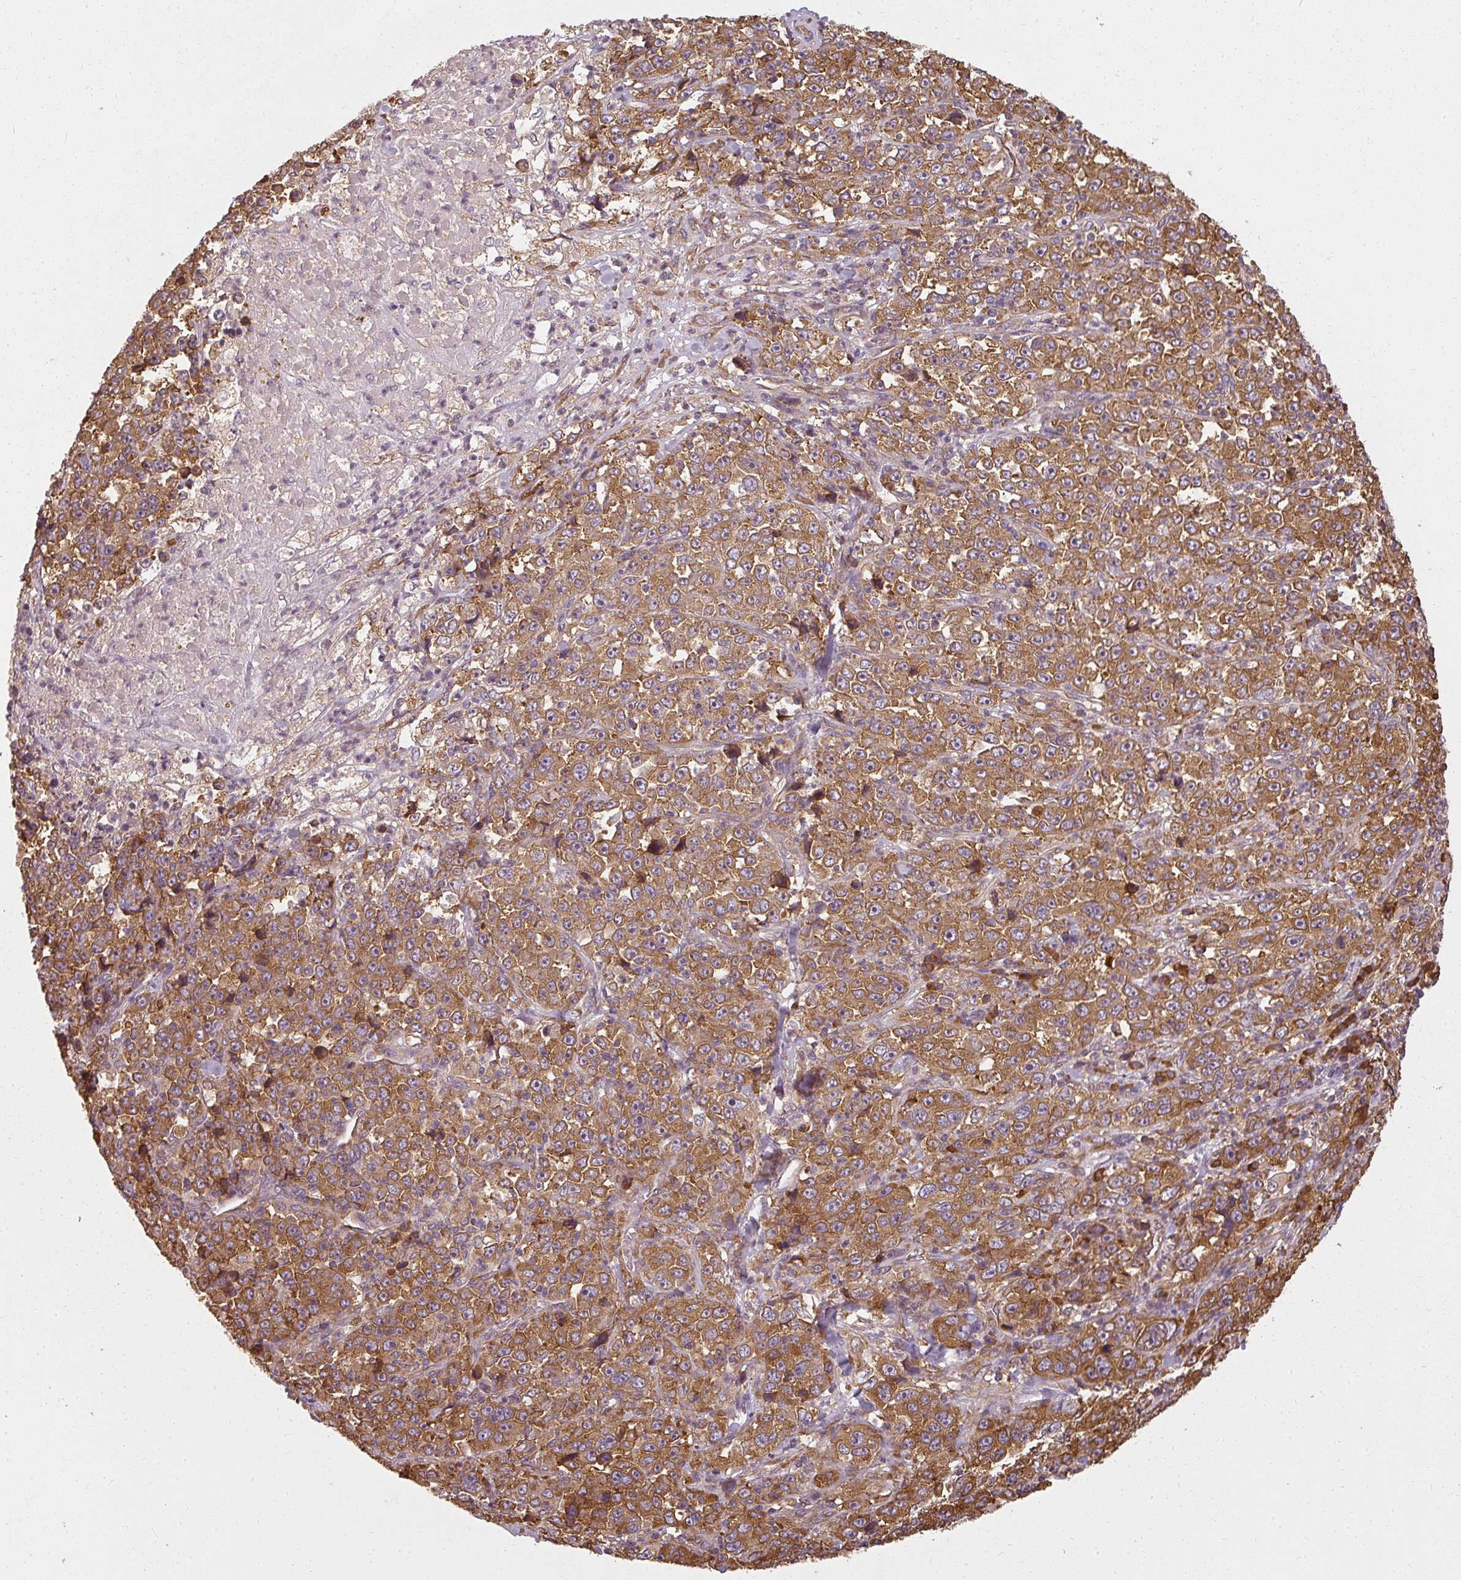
{"staining": {"intensity": "strong", "quantity": ">75%", "location": "cytoplasmic/membranous"}, "tissue": "stomach cancer", "cell_type": "Tumor cells", "image_type": "cancer", "snomed": [{"axis": "morphology", "description": "Normal tissue, NOS"}, {"axis": "morphology", "description": "Adenocarcinoma, NOS"}, {"axis": "topography", "description": "Stomach, upper"}, {"axis": "topography", "description": "Stomach"}], "caption": "Protein staining by IHC demonstrates strong cytoplasmic/membranous staining in about >75% of tumor cells in stomach adenocarcinoma. (brown staining indicates protein expression, while blue staining denotes nuclei).", "gene": "RPL24", "patient": {"sex": "male", "age": 59}}